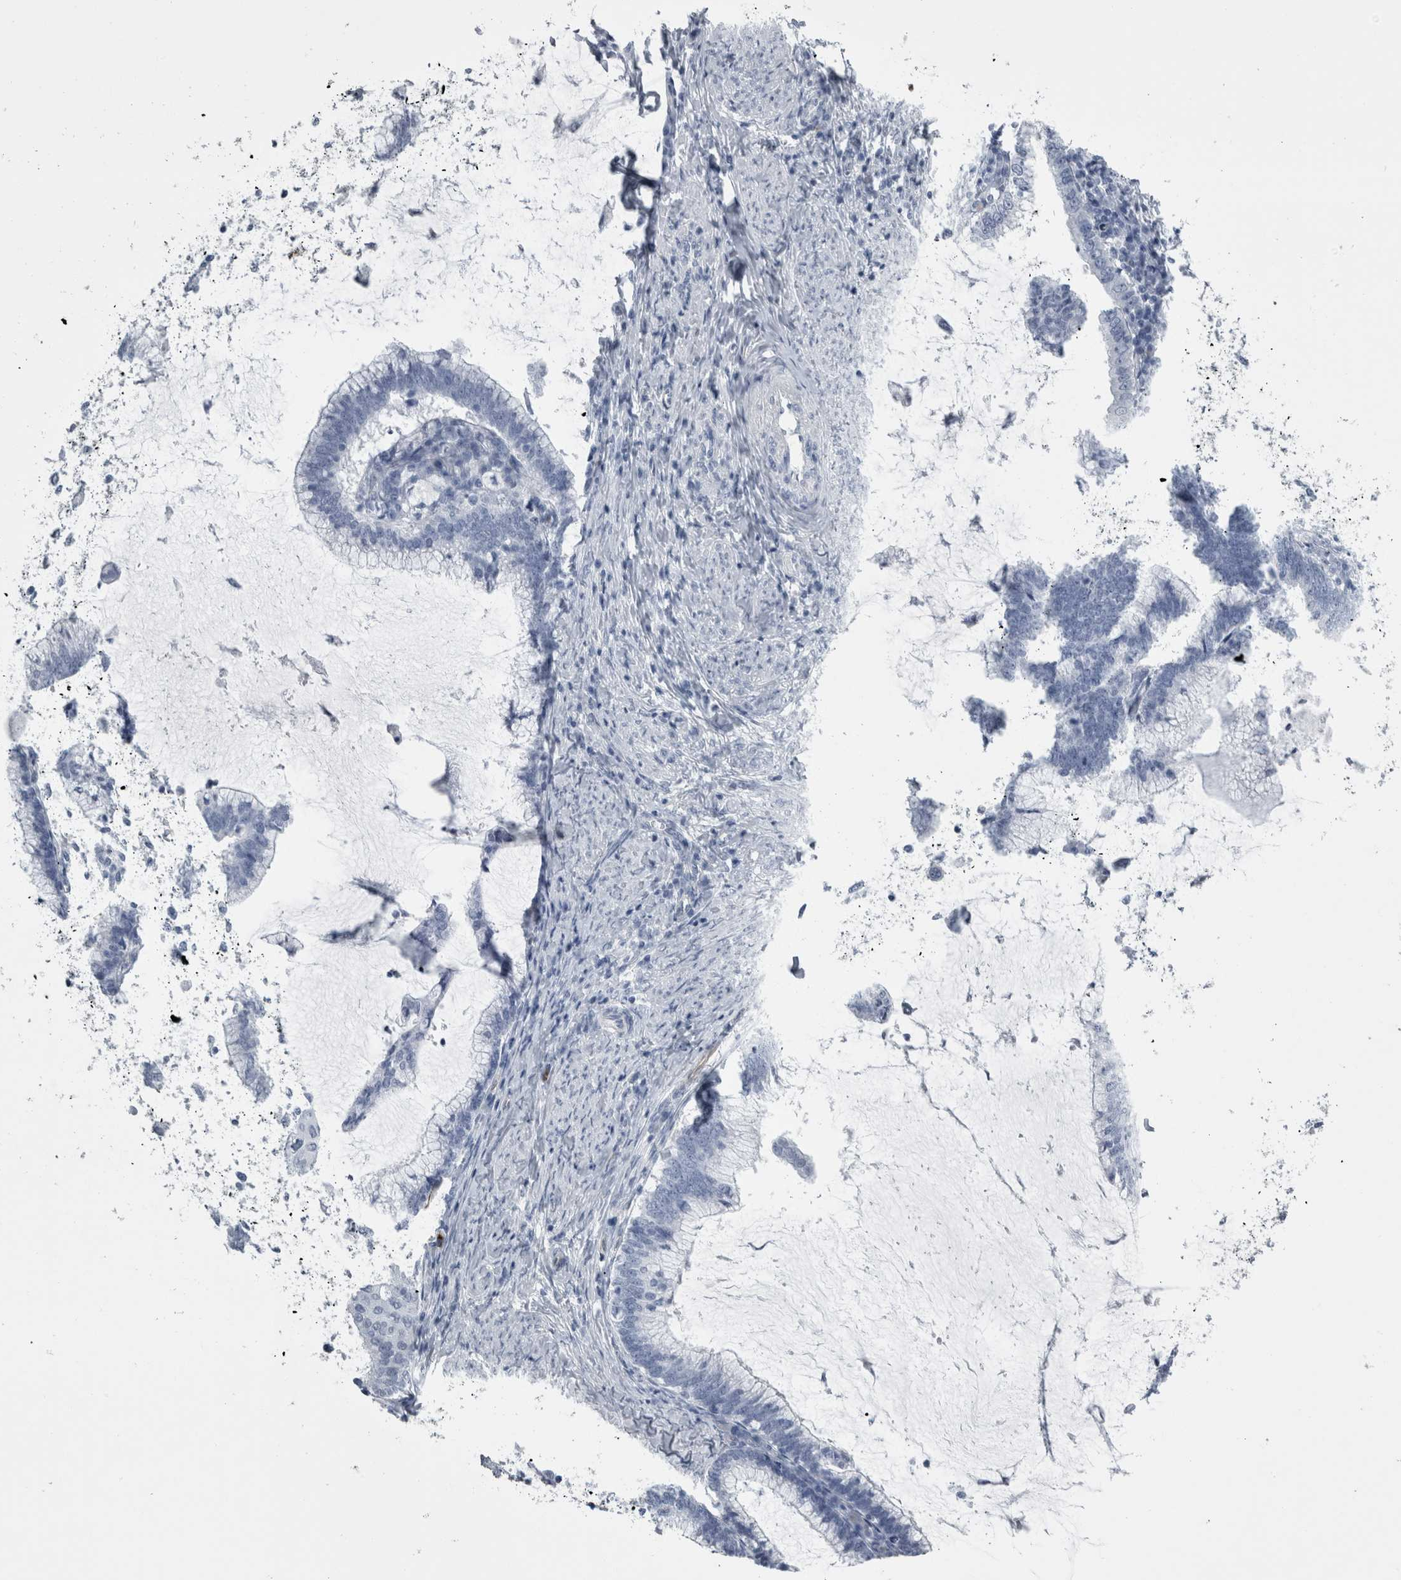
{"staining": {"intensity": "negative", "quantity": "none", "location": "none"}, "tissue": "cervical cancer", "cell_type": "Tumor cells", "image_type": "cancer", "snomed": [{"axis": "morphology", "description": "Adenocarcinoma, NOS"}, {"axis": "topography", "description": "Cervix"}], "caption": "A histopathology image of cervical cancer stained for a protein exhibits no brown staining in tumor cells.", "gene": "VWDE", "patient": {"sex": "female", "age": 36}}